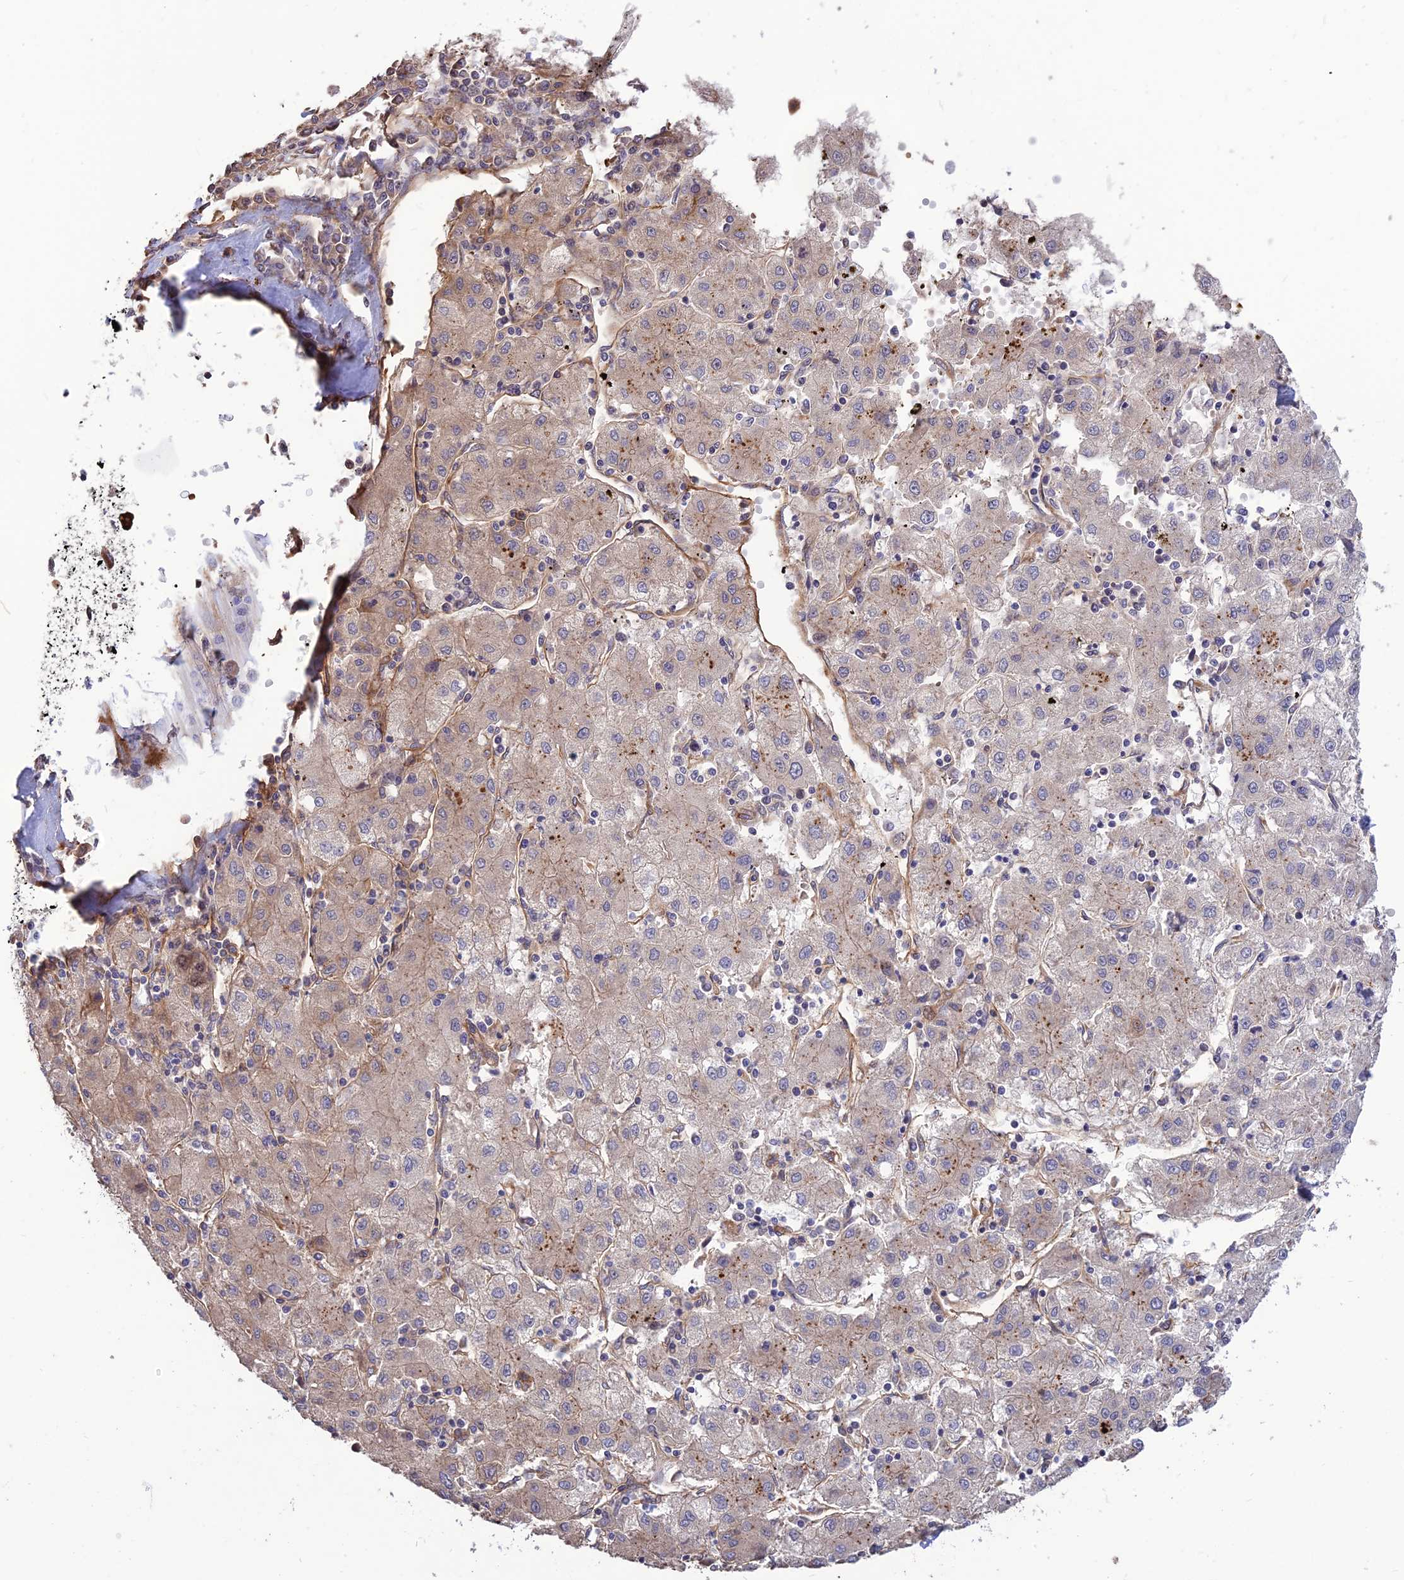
{"staining": {"intensity": "negative", "quantity": "none", "location": "none"}, "tissue": "liver cancer", "cell_type": "Tumor cells", "image_type": "cancer", "snomed": [{"axis": "morphology", "description": "Carcinoma, Hepatocellular, NOS"}, {"axis": "topography", "description": "Liver"}], "caption": "Tumor cells show no significant positivity in liver cancer.", "gene": "CRTAP", "patient": {"sex": "male", "age": 72}}